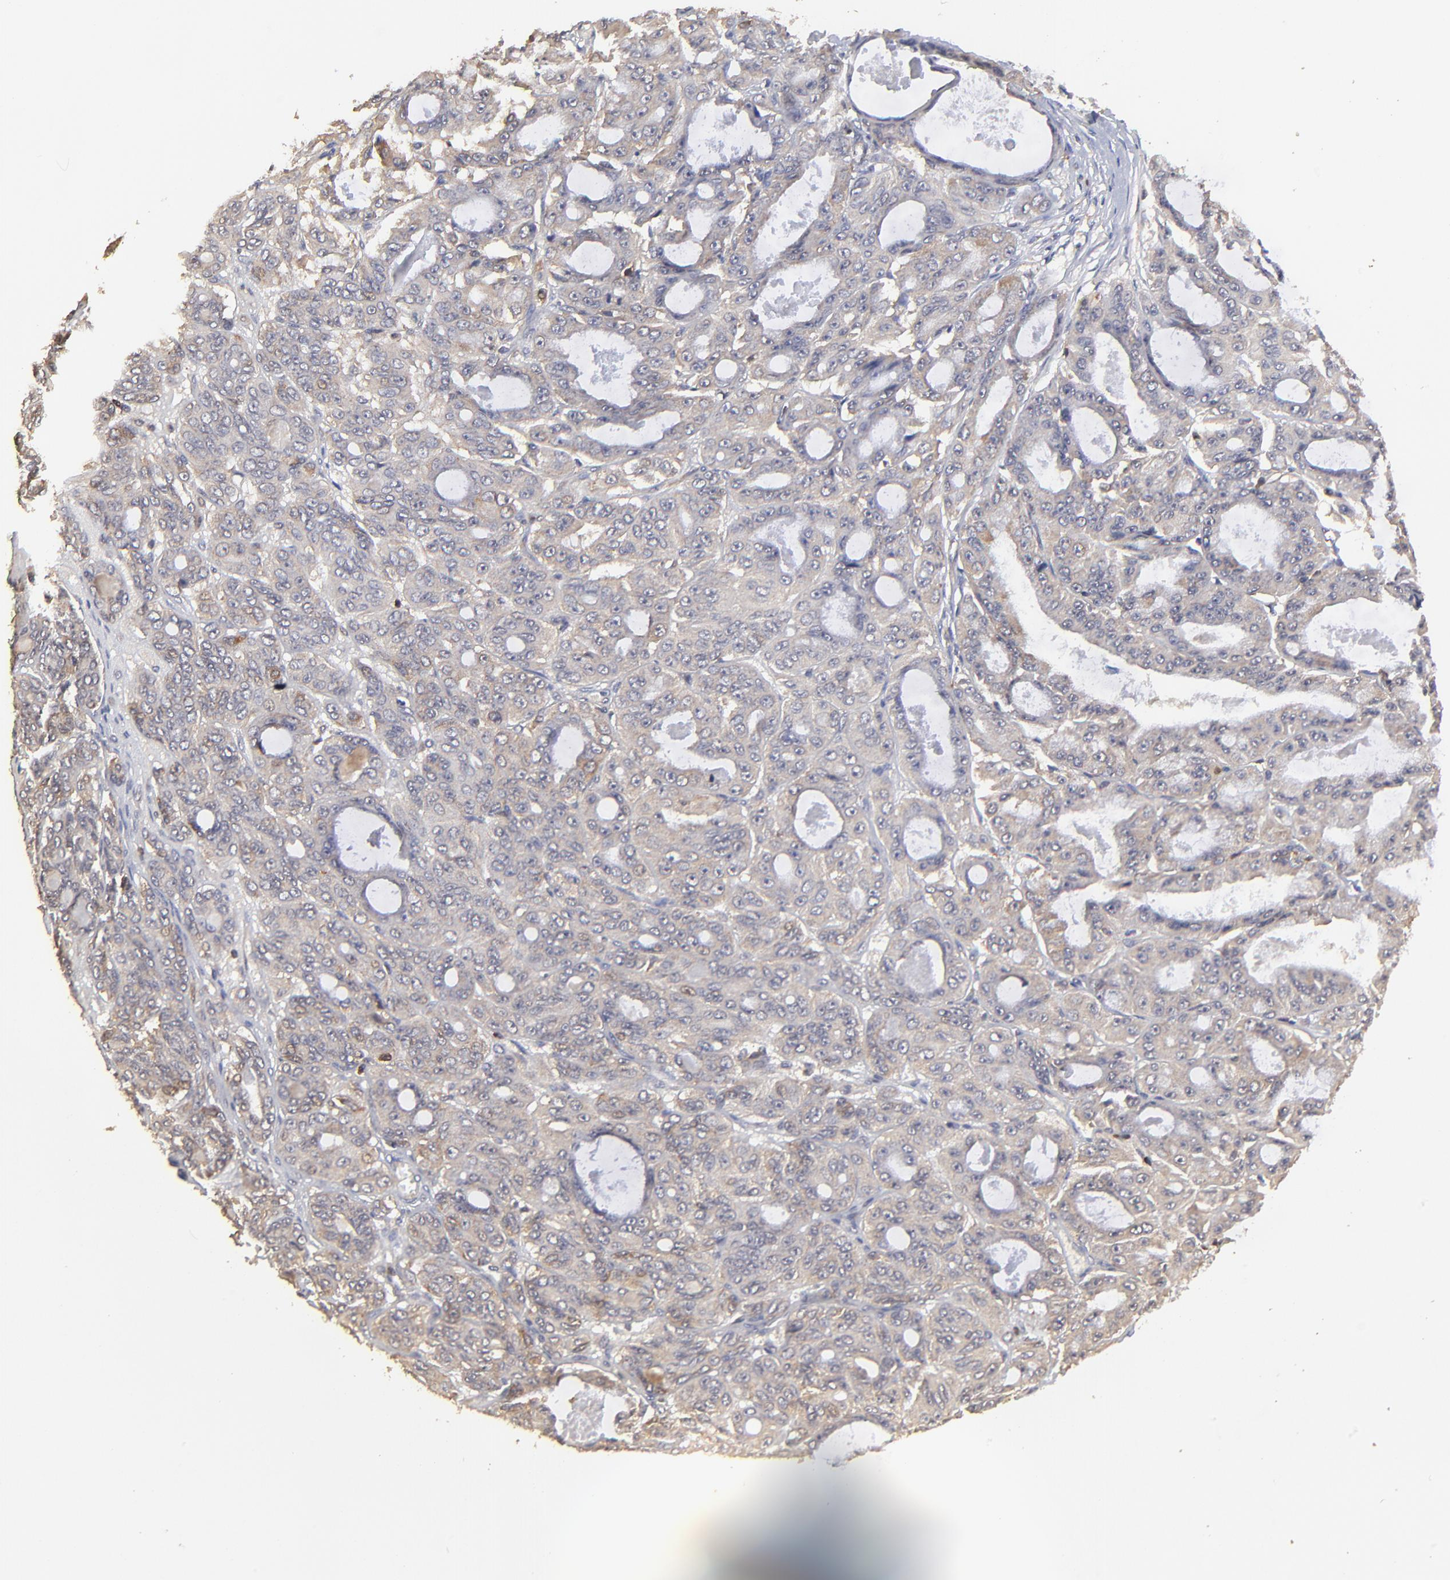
{"staining": {"intensity": "moderate", "quantity": ">75%", "location": "cytoplasmic/membranous"}, "tissue": "ovarian cancer", "cell_type": "Tumor cells", "image_type": "cancer", "snomed": [{"axis": "morphology", "description": "Carcinoma, endometroid"}, {"axis": "topography", "description": "Ovary"}], "caption": "Immunohistochemistry (DAB) staining of ovarian endometroid carcinoma demonstrates moderate cytoplasmic/membranous protein staining in about >75% of tumor cells. The protein is shown in brown color, while the nuclei are stained blue.", "gene": "STON2", "patient": {"sex": "female", "age": 61}}